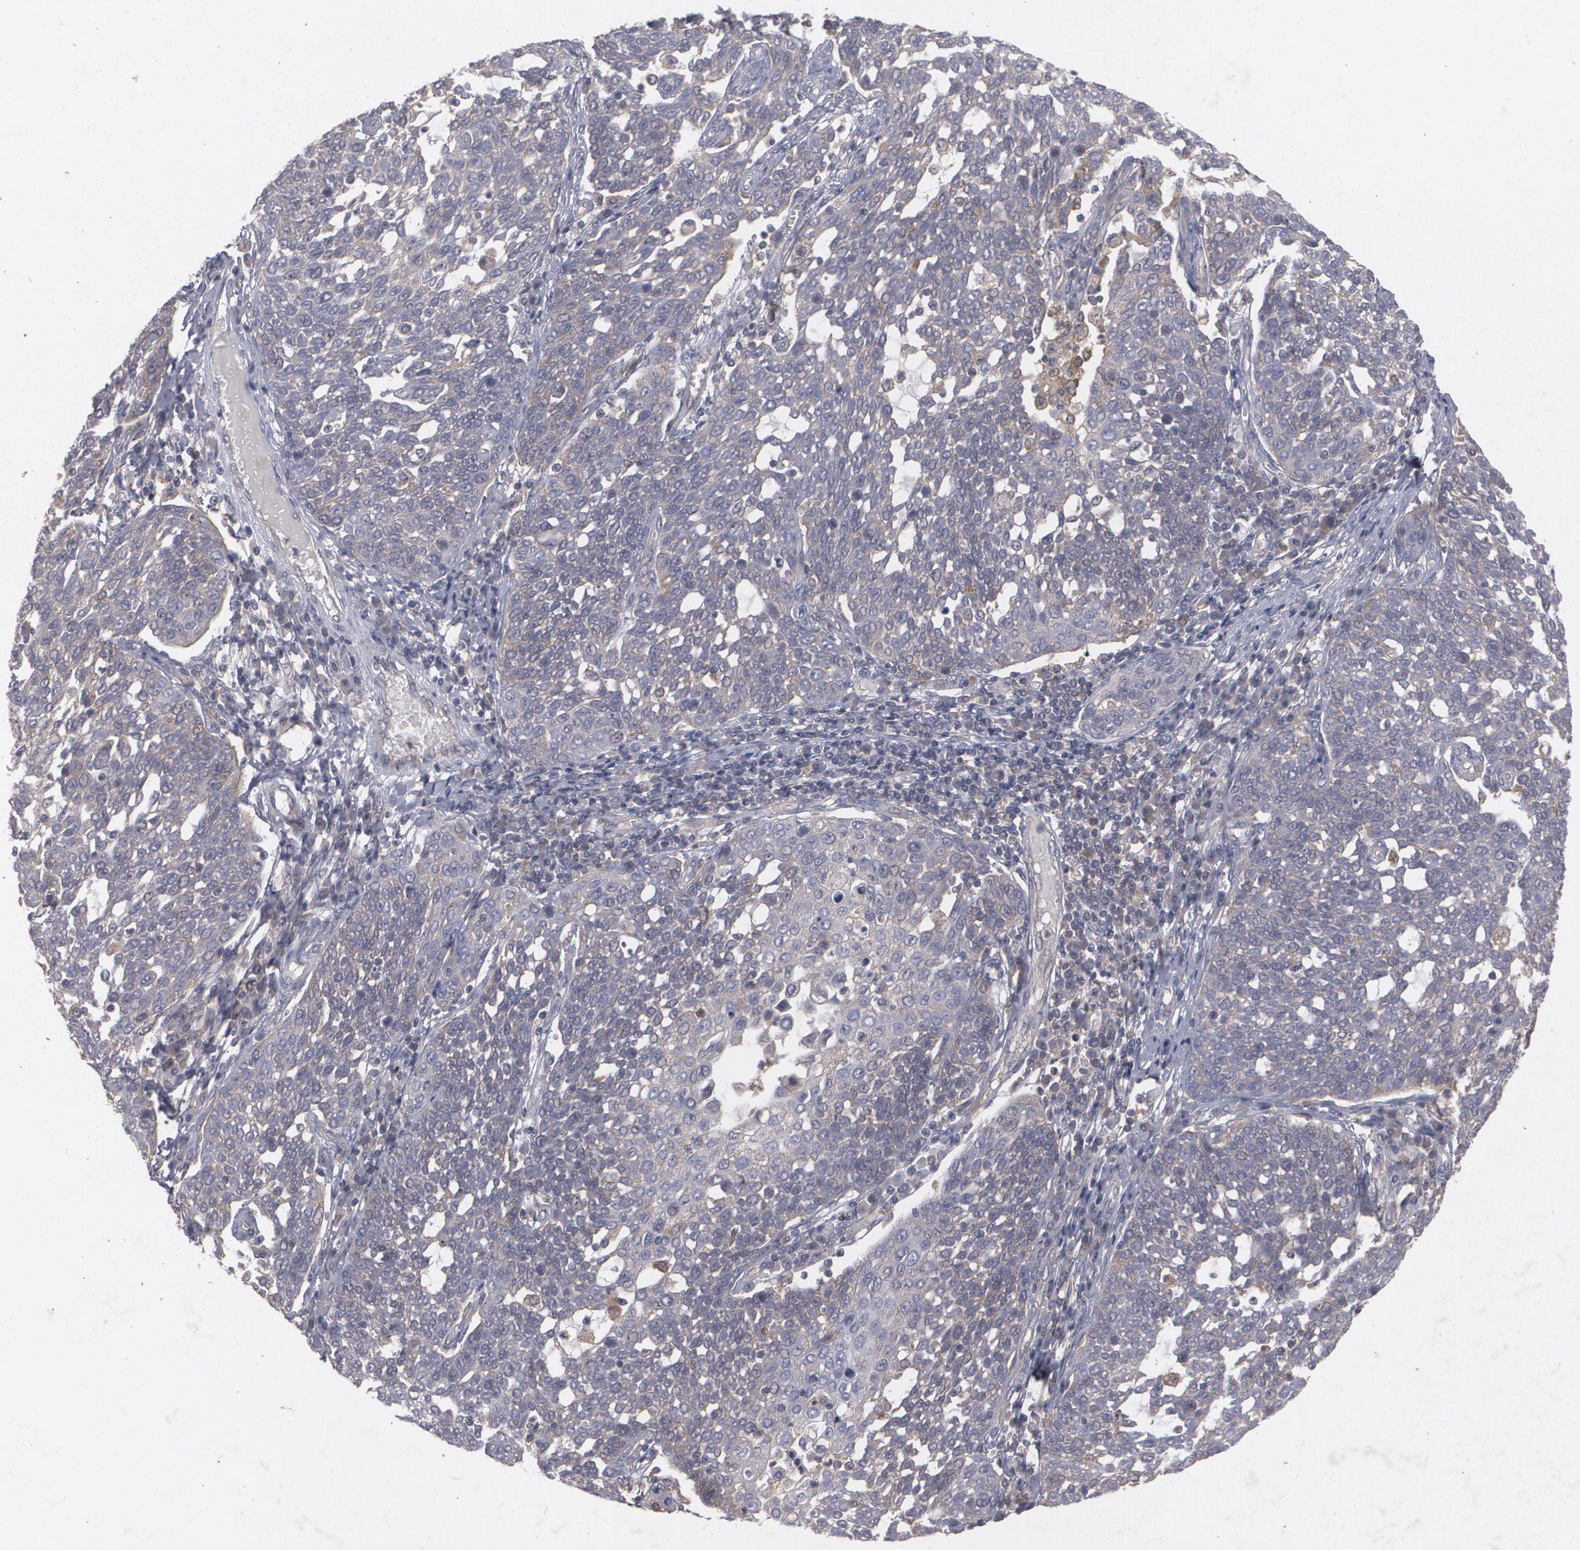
{"staining": {"intensity": "weak", "quantity": "25%-75%", "location": "cytoplasmic/membranous"}, "tissue": "cervical cancer", "cell_type": "Tumor cells", "image_type": "cancer", "snomed": [{"axis": "morphology", "description": "Squamous cell carcinoma, NOS"}, {"axis": "topography", "description": "Cervix"}], "caption": "Protein staining shows weak cytoplasmic/membranous expression in approximately 25%-75% of tumor cells in squamous cell carcinoma (cervical).", "gene": "HTT", "patient": {"sex": "female", "age": 34}}